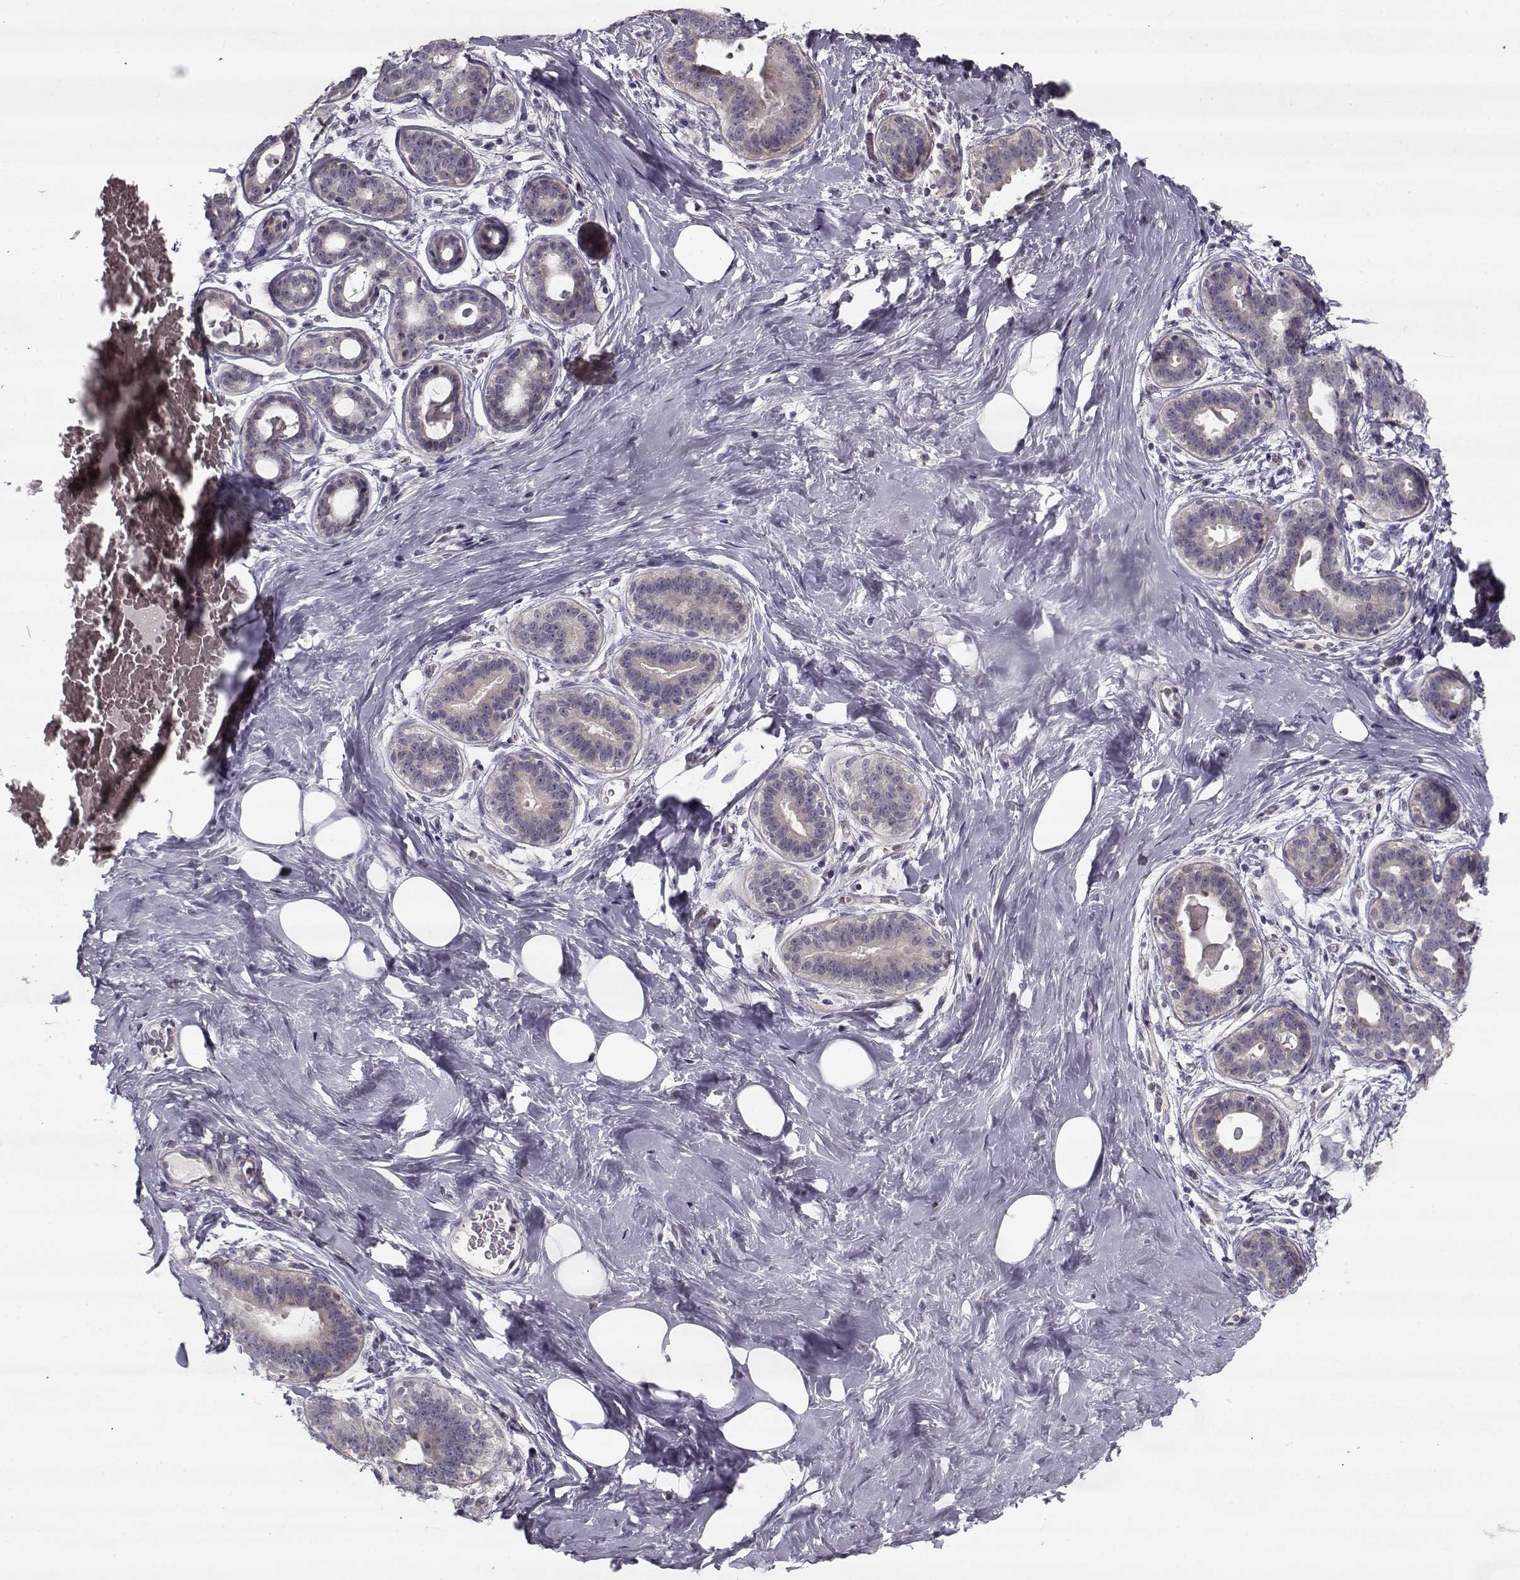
{"staining": {"intensity": "negative", "quantity": "none", "location": "none"}, "tissue": "breast", "cell_type": "Adipocytes", "image_type": "normal", "snomed": [{"axis": "morphology", "description": "Normal tissue, NOS"}, {"axis": "topography", "description": "Skin"}, {"axis": "topography", "description": "Breast"}], "caption": "An immunohistochemistry photomicrograph of normal breast is shown. There is no staining in adipocytes of breast.", "gene": "PNMT", "patient": {"sex": "female", "age": 43}}